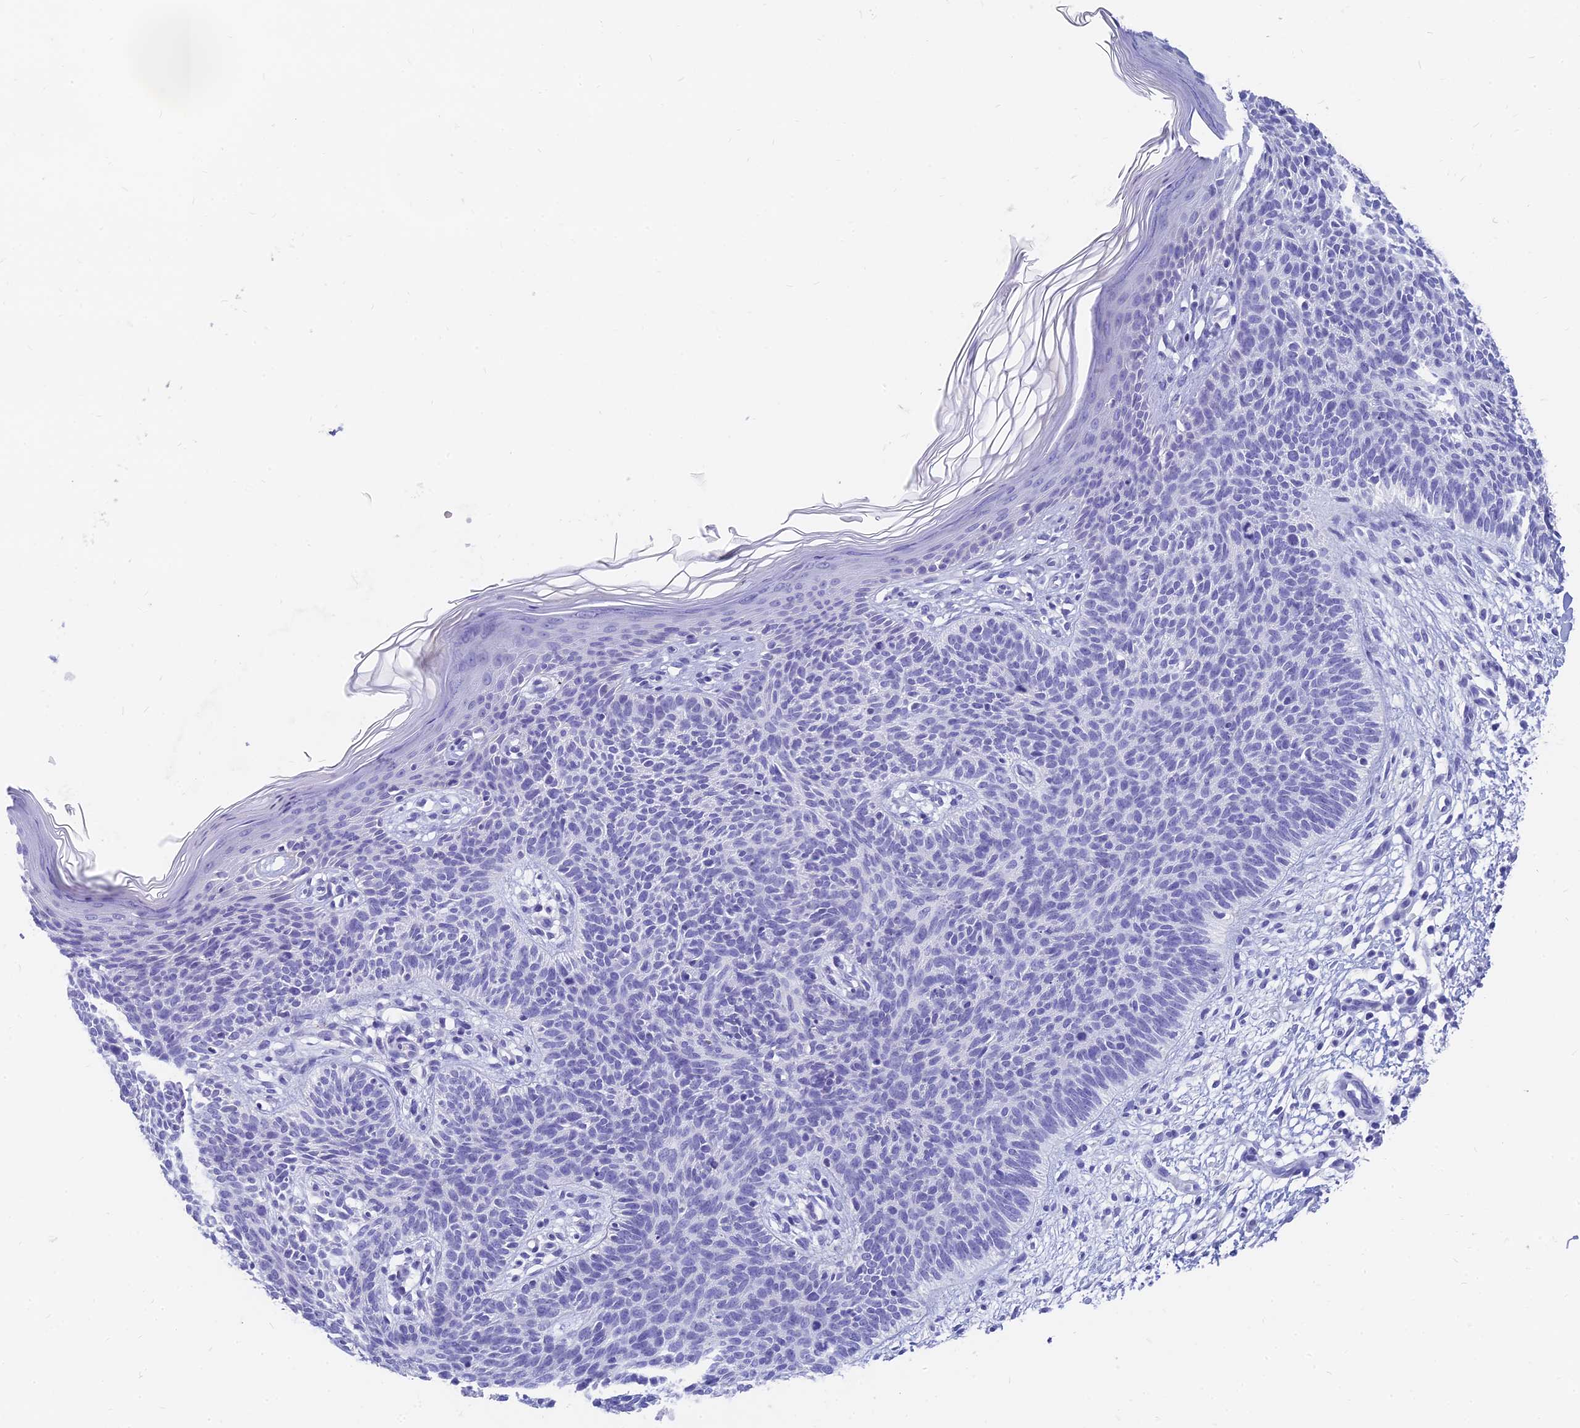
{"staining": {"intensity": "negative", "quantity": "none", "location": "none"}, "tissue": "skin cancer", "cell_type": "Tumor cells", "image_type": "cancer", "snomed": [{"axis": "morphology", "description": "Basal cell carcinoma"}, {"axis": "topography", "description": "Skin"}], "caption": "This is an IHC micrograph of skin cancer (basal cell carcinoma). There is no staining in tumor cells.", "gene": "SLC36A2", "patient": {"sex": "female", "age": 66}}